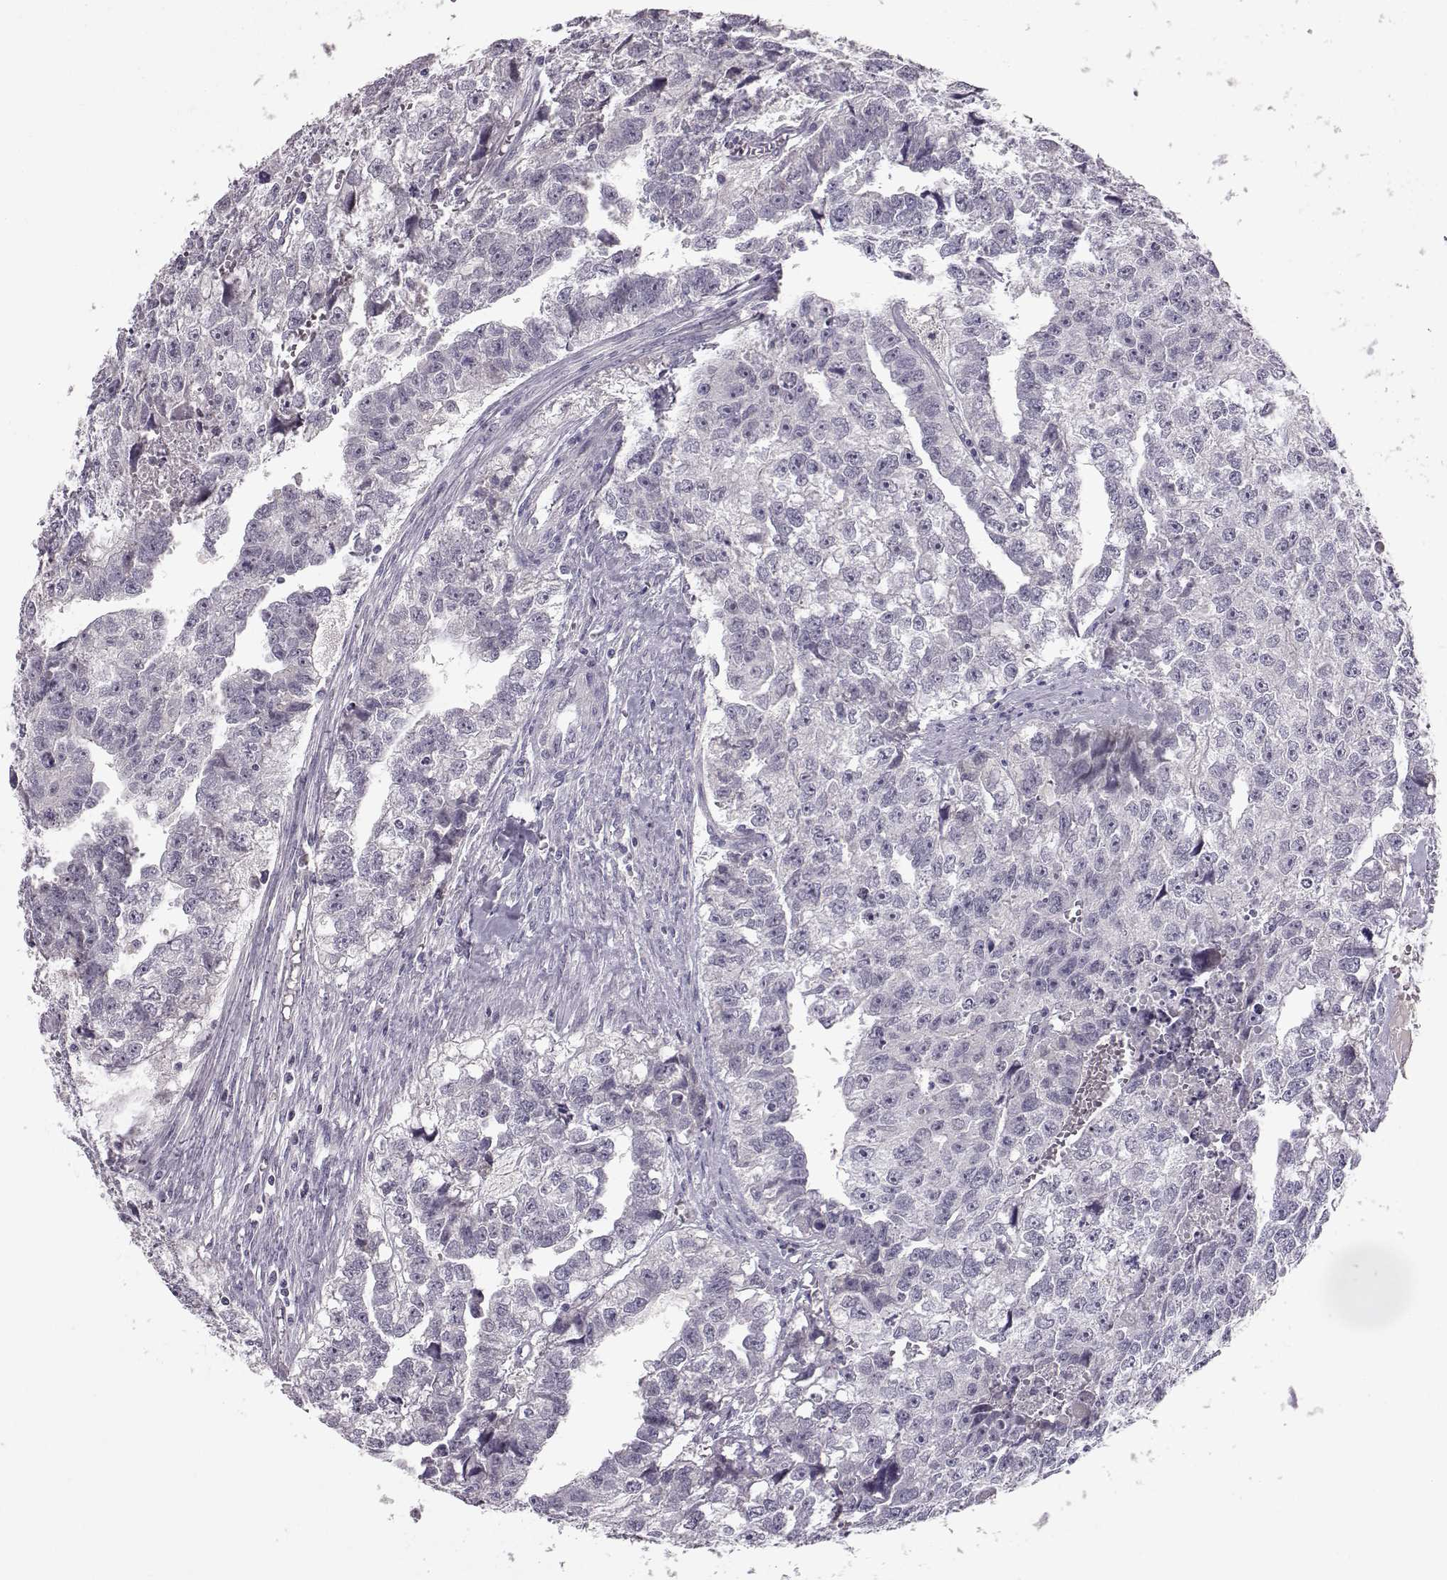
{"staining": {"intensity": "negative", "quantity": "none", "location": "none"}, "tissue": "testis cancer", "cell_type": "Tumor cells", "image_type": "cancer", "snomed": [{"axis": "morphology", "description": "Carcinoma, Embryonal, NOS"}, {"axis": "morphology", "description": "Teratoma, malignant, NOS"}, {"axis": "topography", "description": "Testis"}], "caption": "Immunohistochemistry micrograph of neoplastic tissue: human embryonal carcinoma (testis) stained with DAB shows no significant protein positivity in tumor cells.", "gene": "SPAG17", "patient": {"sex": "male", "age": 44}}